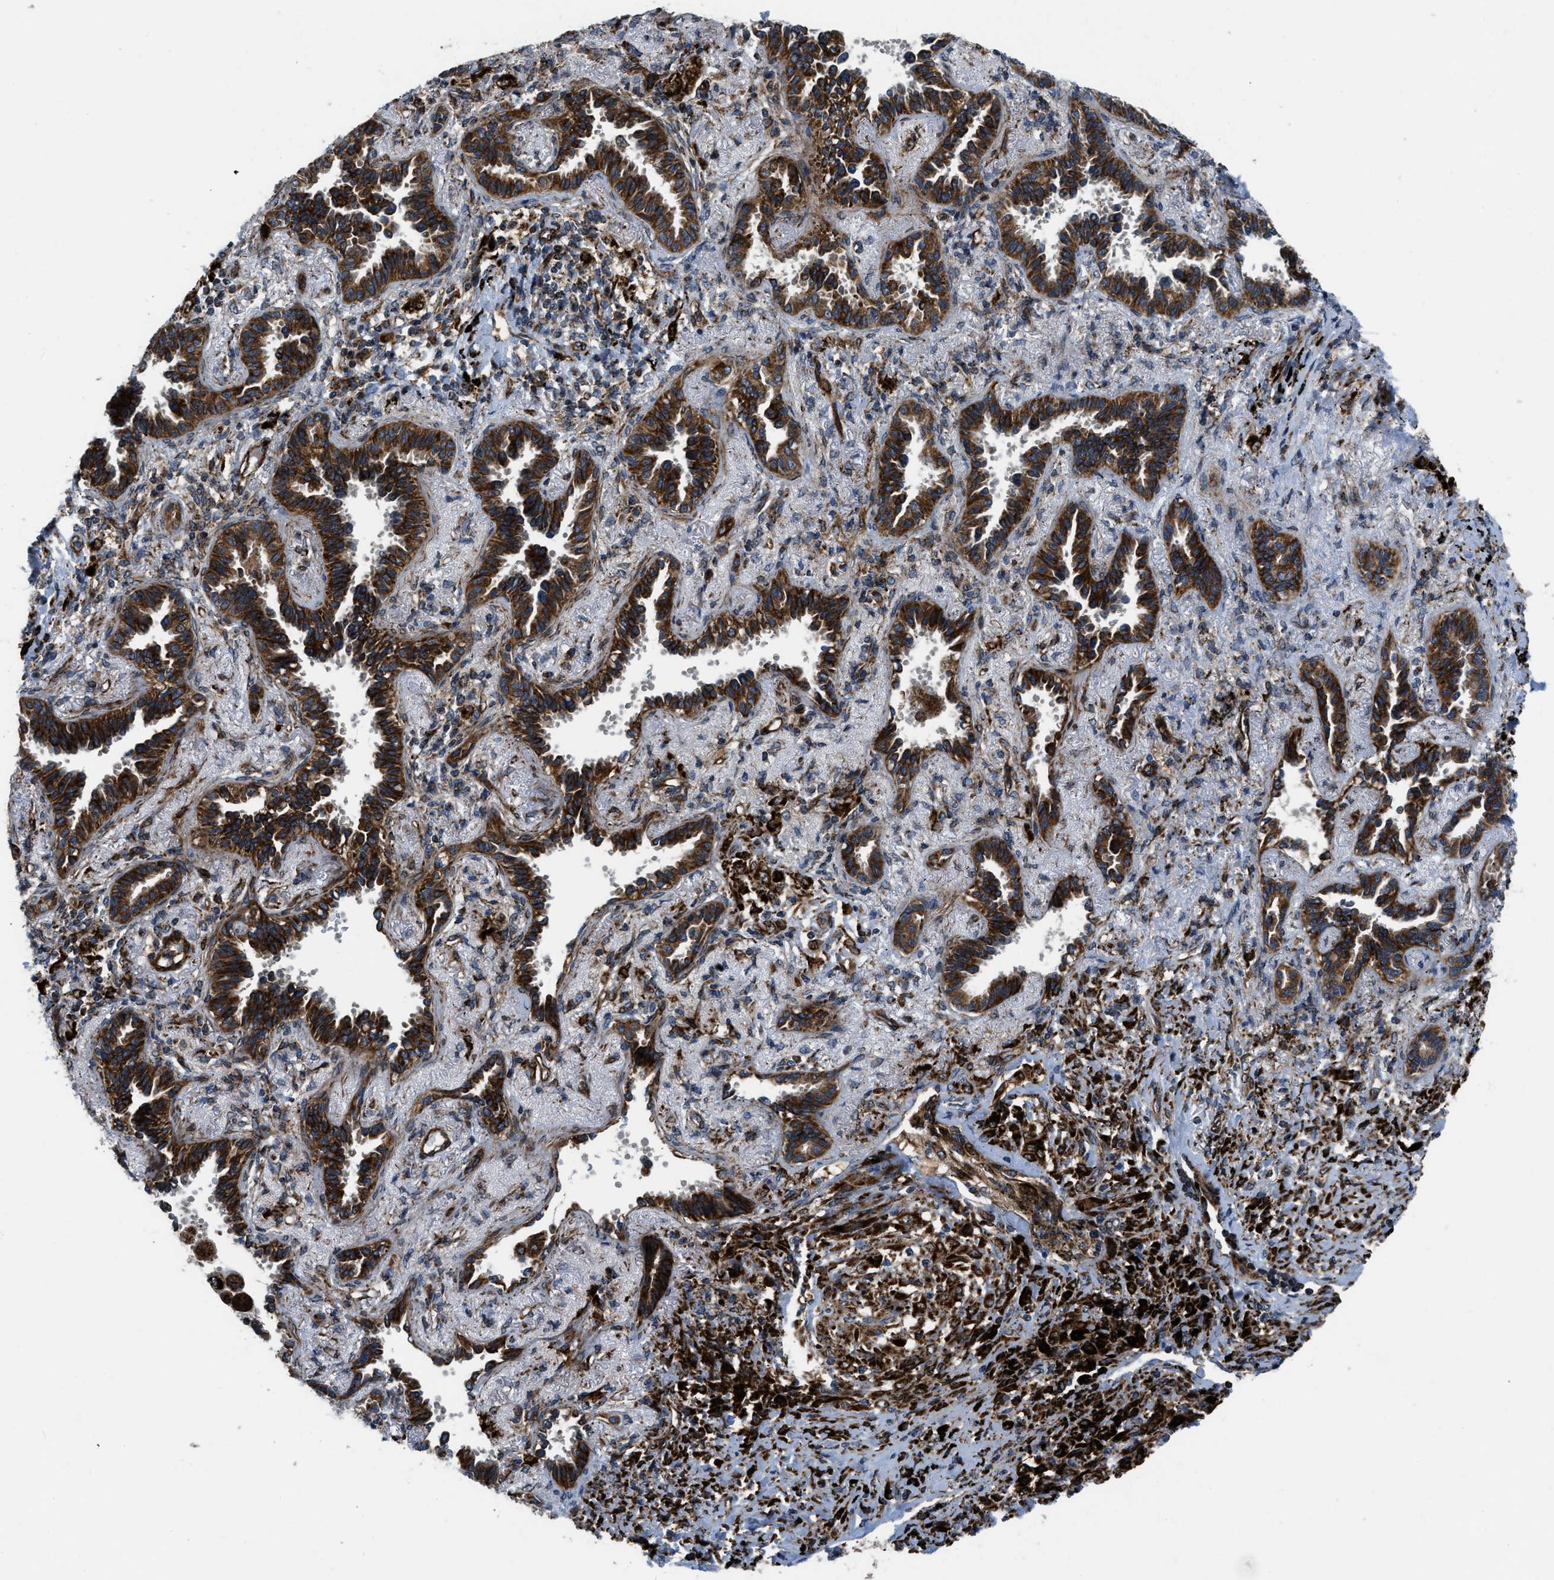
{"staining": {"intensity": "strong", "quantity": ">75%", "location": "cytoplasmic/membranous"}, "tissue": "lung cancer", "cell_type": "Tumor cells", "image_type": "cancer", "snomed": [{"axis": "morphology", "description": "Adenocarcinoma, NOS"}, {"axis": "topography", "description": "Lung"}], "caption": "Immunohistochemistry (DAB) staining of lung adenocarcinoma displays strong cytoplasmic/membranous protein staining in about >75% of tumor cells. (brown staining indicates protein expression, while blue staining denotes nuclei).", "gene": "GSDME", "patient": {"sex": "male", "age": 59}}